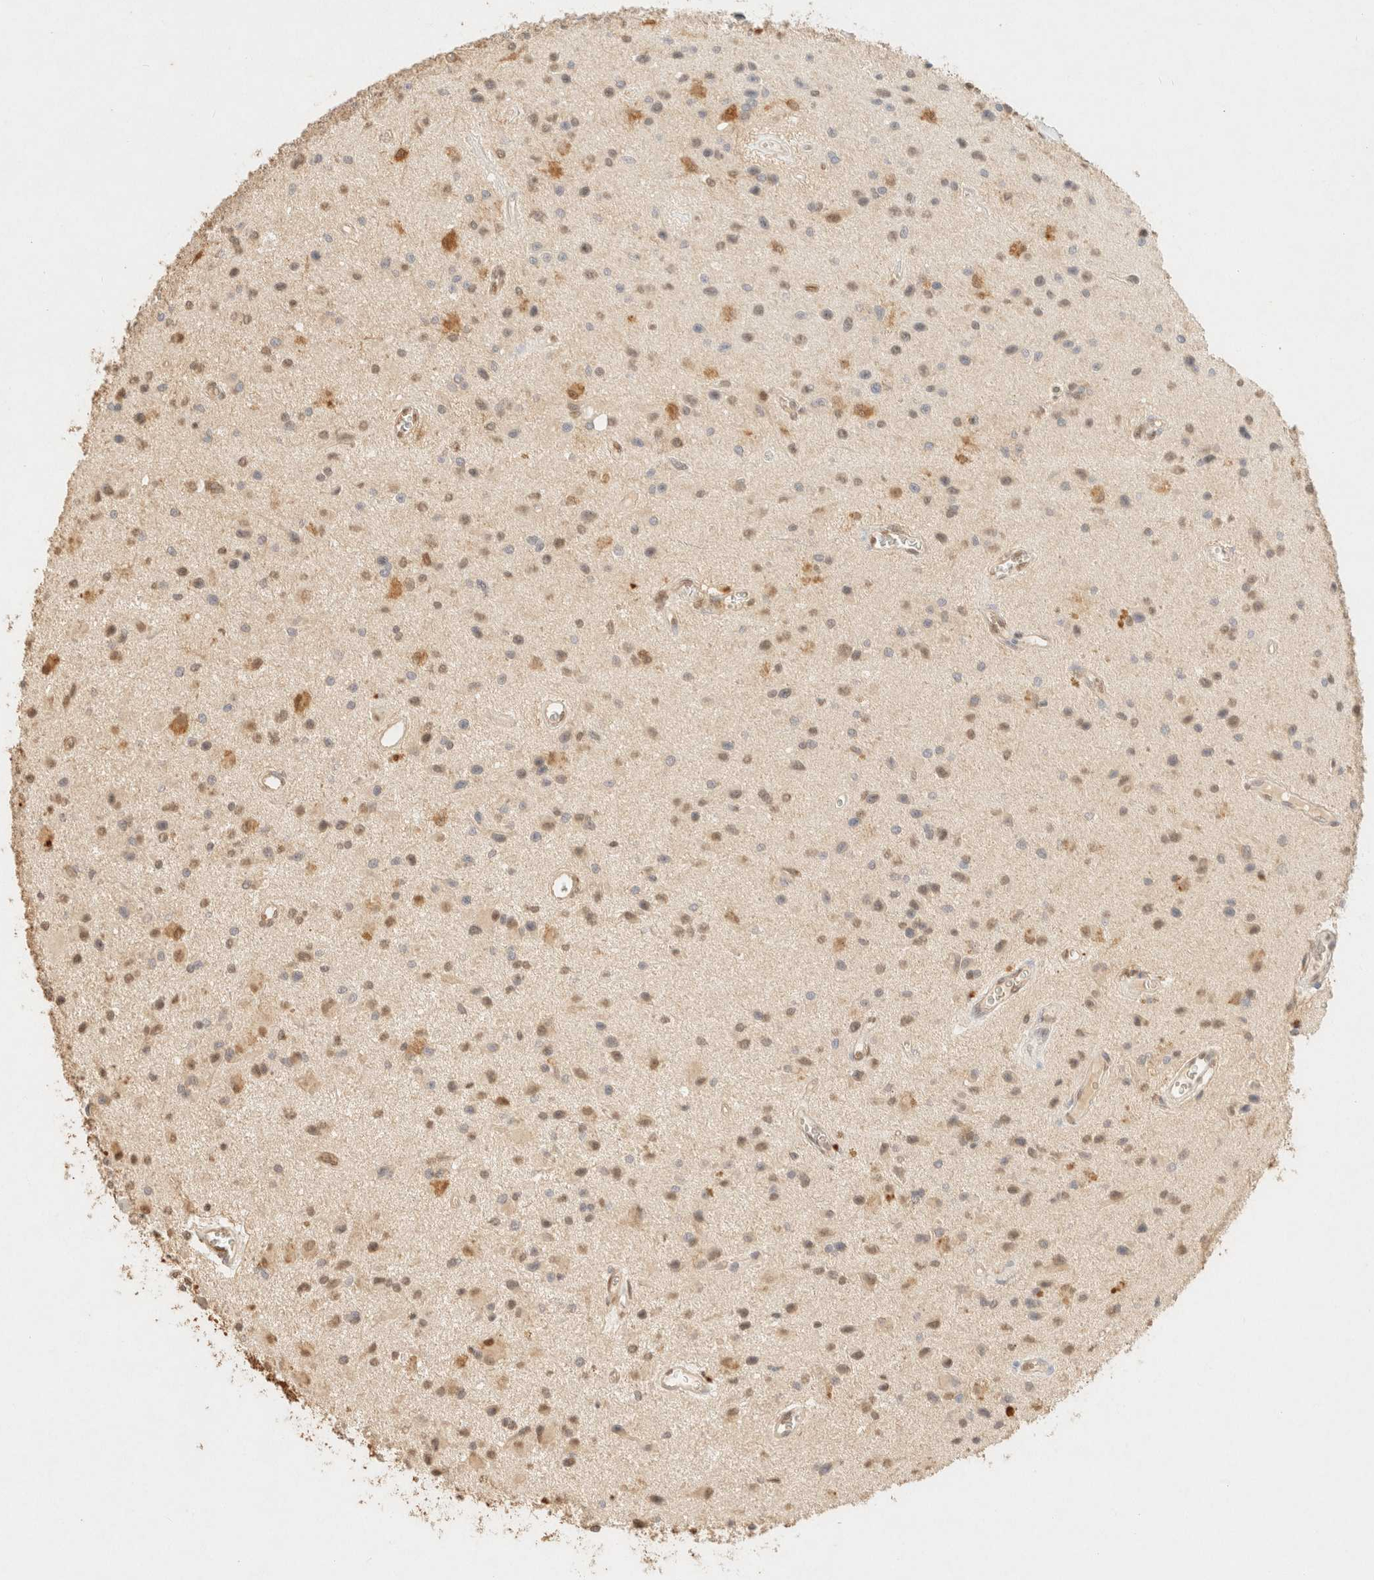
{"staining": {"intensity": "weak", "quantity": ">75%", "location": "cytoplasmic/membranous,nuclear"}, "tissue": "glioma", "cell_type": "Tumor cells", "image_type": "cancer", "snomed": [{"axis": "morphology", "description": "Glioma, malignant, Low grade"}, {"axis": "topography", "description": "Brain"}], "caption": "Immunohistochemical staining of human glioma displays weak cytoplasmic/membranous and nuclear protein positivity in approximately >75% of tumor cells.", "gene": "S100A13", "patient": {"sex": "male", "age": 58}}